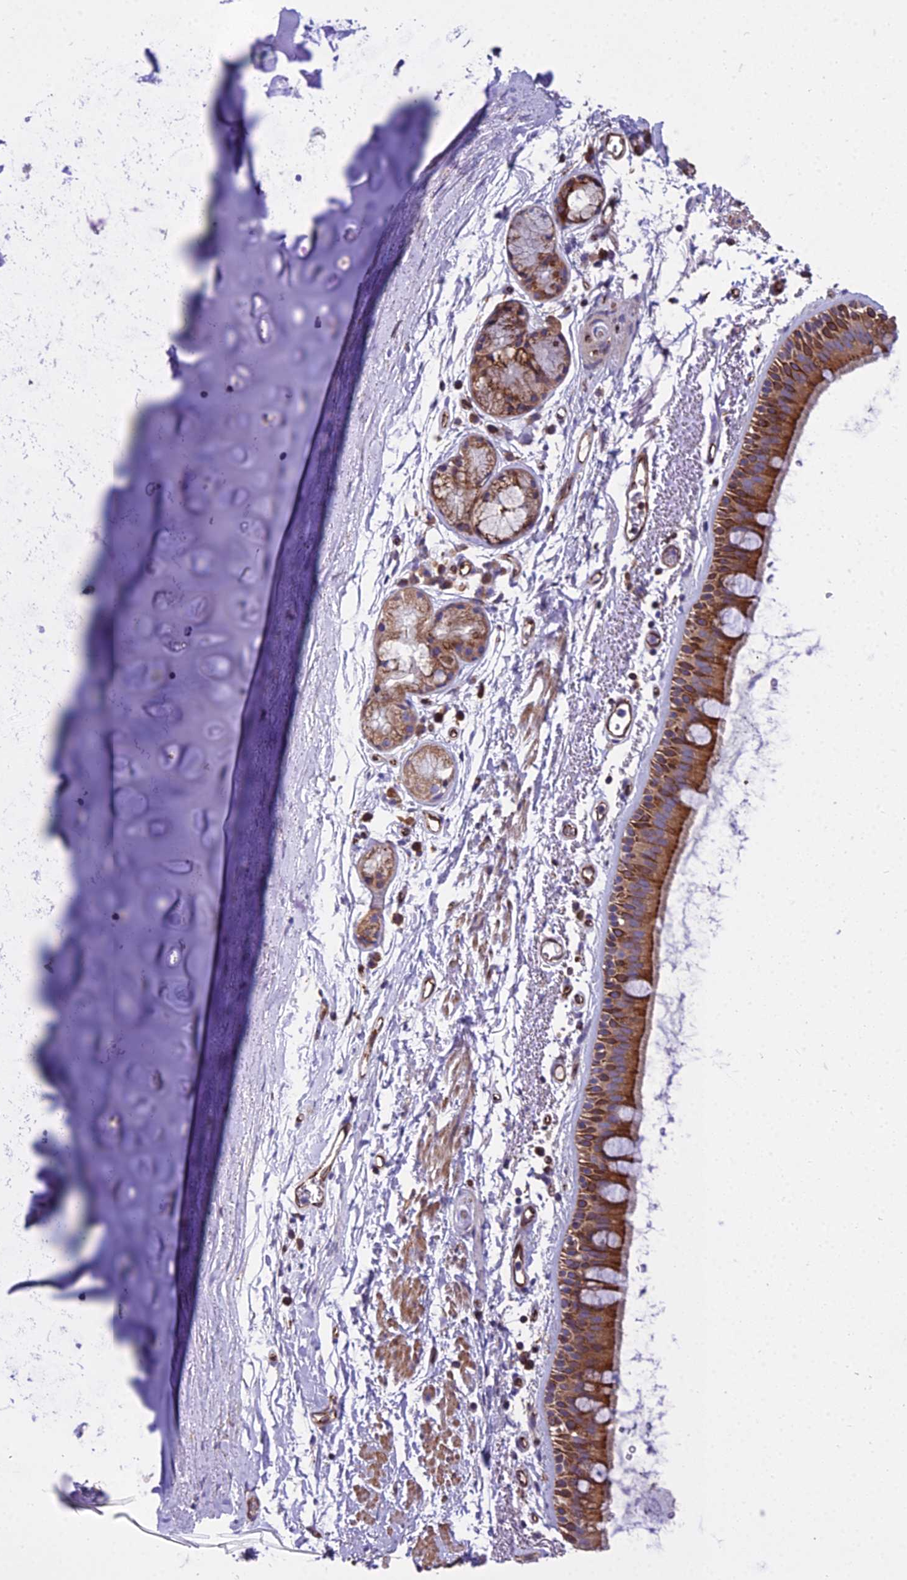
{"staining": {"intensity": "moderate", "quantity": ">75%", "location": "cytoplasmic/membranous"}, "tissue": "bronchus", "cell_type": "Respiratory epithelial cells", "image_type": "normal", "snomed": [{"axis": "morphology", "description": "Normal tissue, NOS"}, {"axis": "topography", "description": "Lymph node"}, {"axis": "topography", "description": "Bronchus"}], "caption": "The photomicrograph displays immunohistochemical staining of unremarkable bronchus. There is moderate cytoplasmic/membranous staining is present in approximately >75% of respiratory epithelial cells.", "gene": "GIMAP1", "patient": {"sex": "female", "age": 70}}